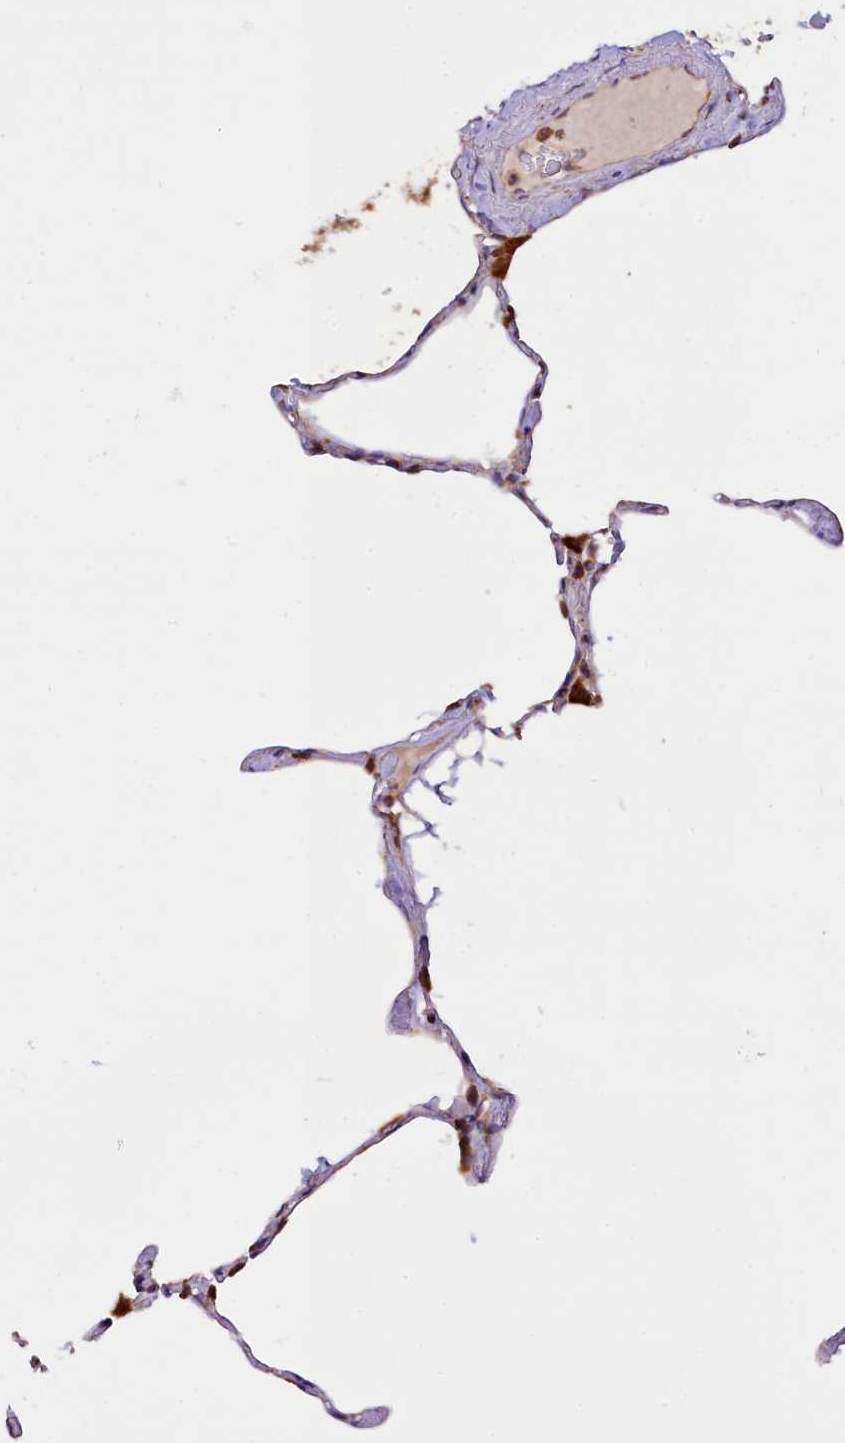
{"staining": {"intensity": "moderate", "quantity": "25%-75%", "location": "cytoplasmic/membranous"}, "tissue": "lung", "cell_type": "Alveolar cells", "image_type": "normal", "snomed": [{"axis": "morphology", "description": "Normal tissue, NOS"}, {"axis": "topography", "description": "Lung"}], "caption": "A brown stain labels moderate cytoplasmic/membranous expression of a protein in alveolar cells of unremarkable lung.", "gene": "UFM1", "patient": {"sex": "male", "age": 65}}